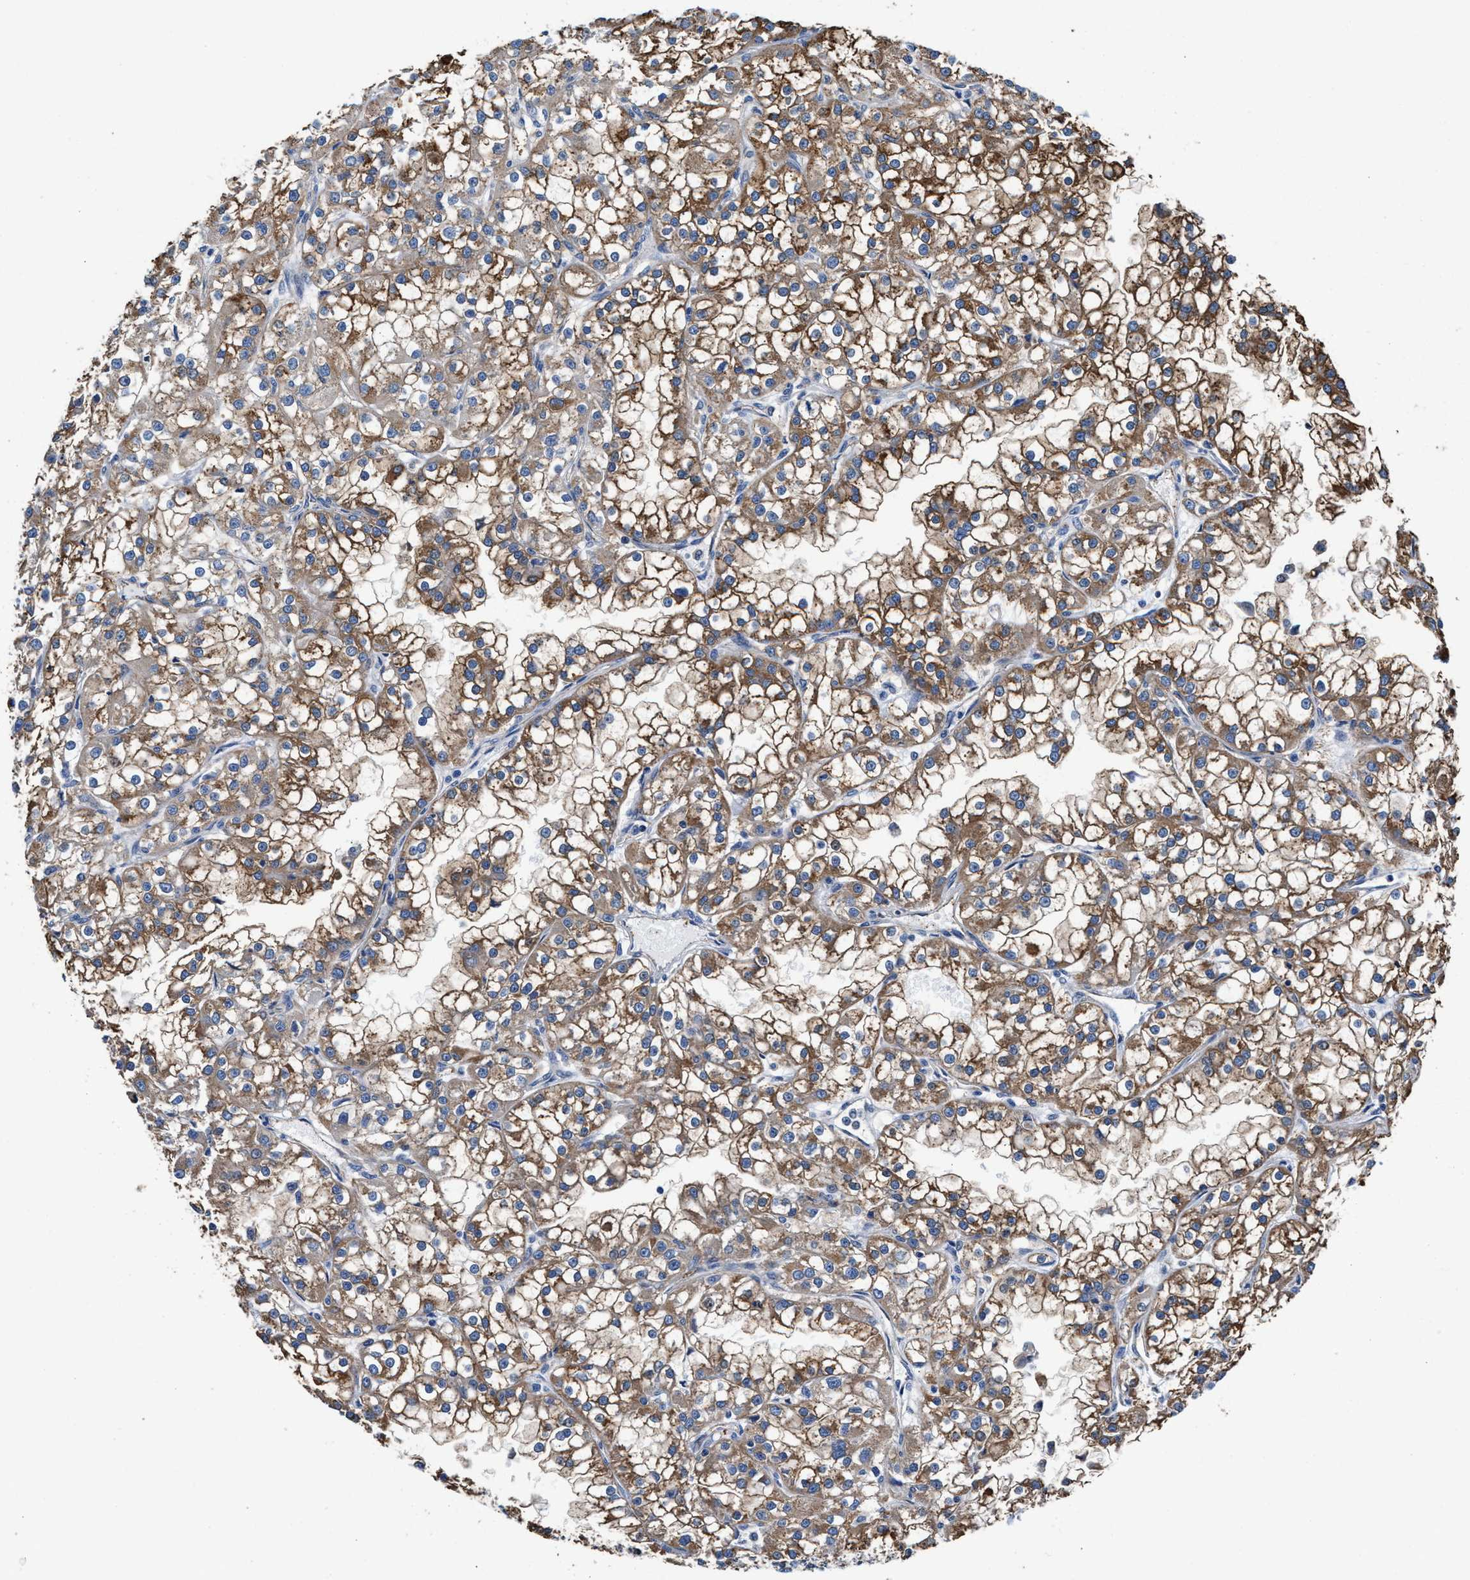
{"staining": {"intensity": "moderate", "quantity": ">75%", "location": "cytoplasmic/membranous"}, "tissue": "renal cancer", "cell_type": "Tumor cells", "image_type": "cancer", "snomed": [{"axis": "morphology", "description": "Adenocarcinoma, NOS"}, {"axis": "topography", "description": "Kidney"}], "caption": "Tumor cells display medium levels of moderate cytoplasmic/membranous staining in approximately >75% of cells in human renal adenocarcinoma.", "gene": "PPP1R9B", "patient": {"sex": "female", "age": 52}}